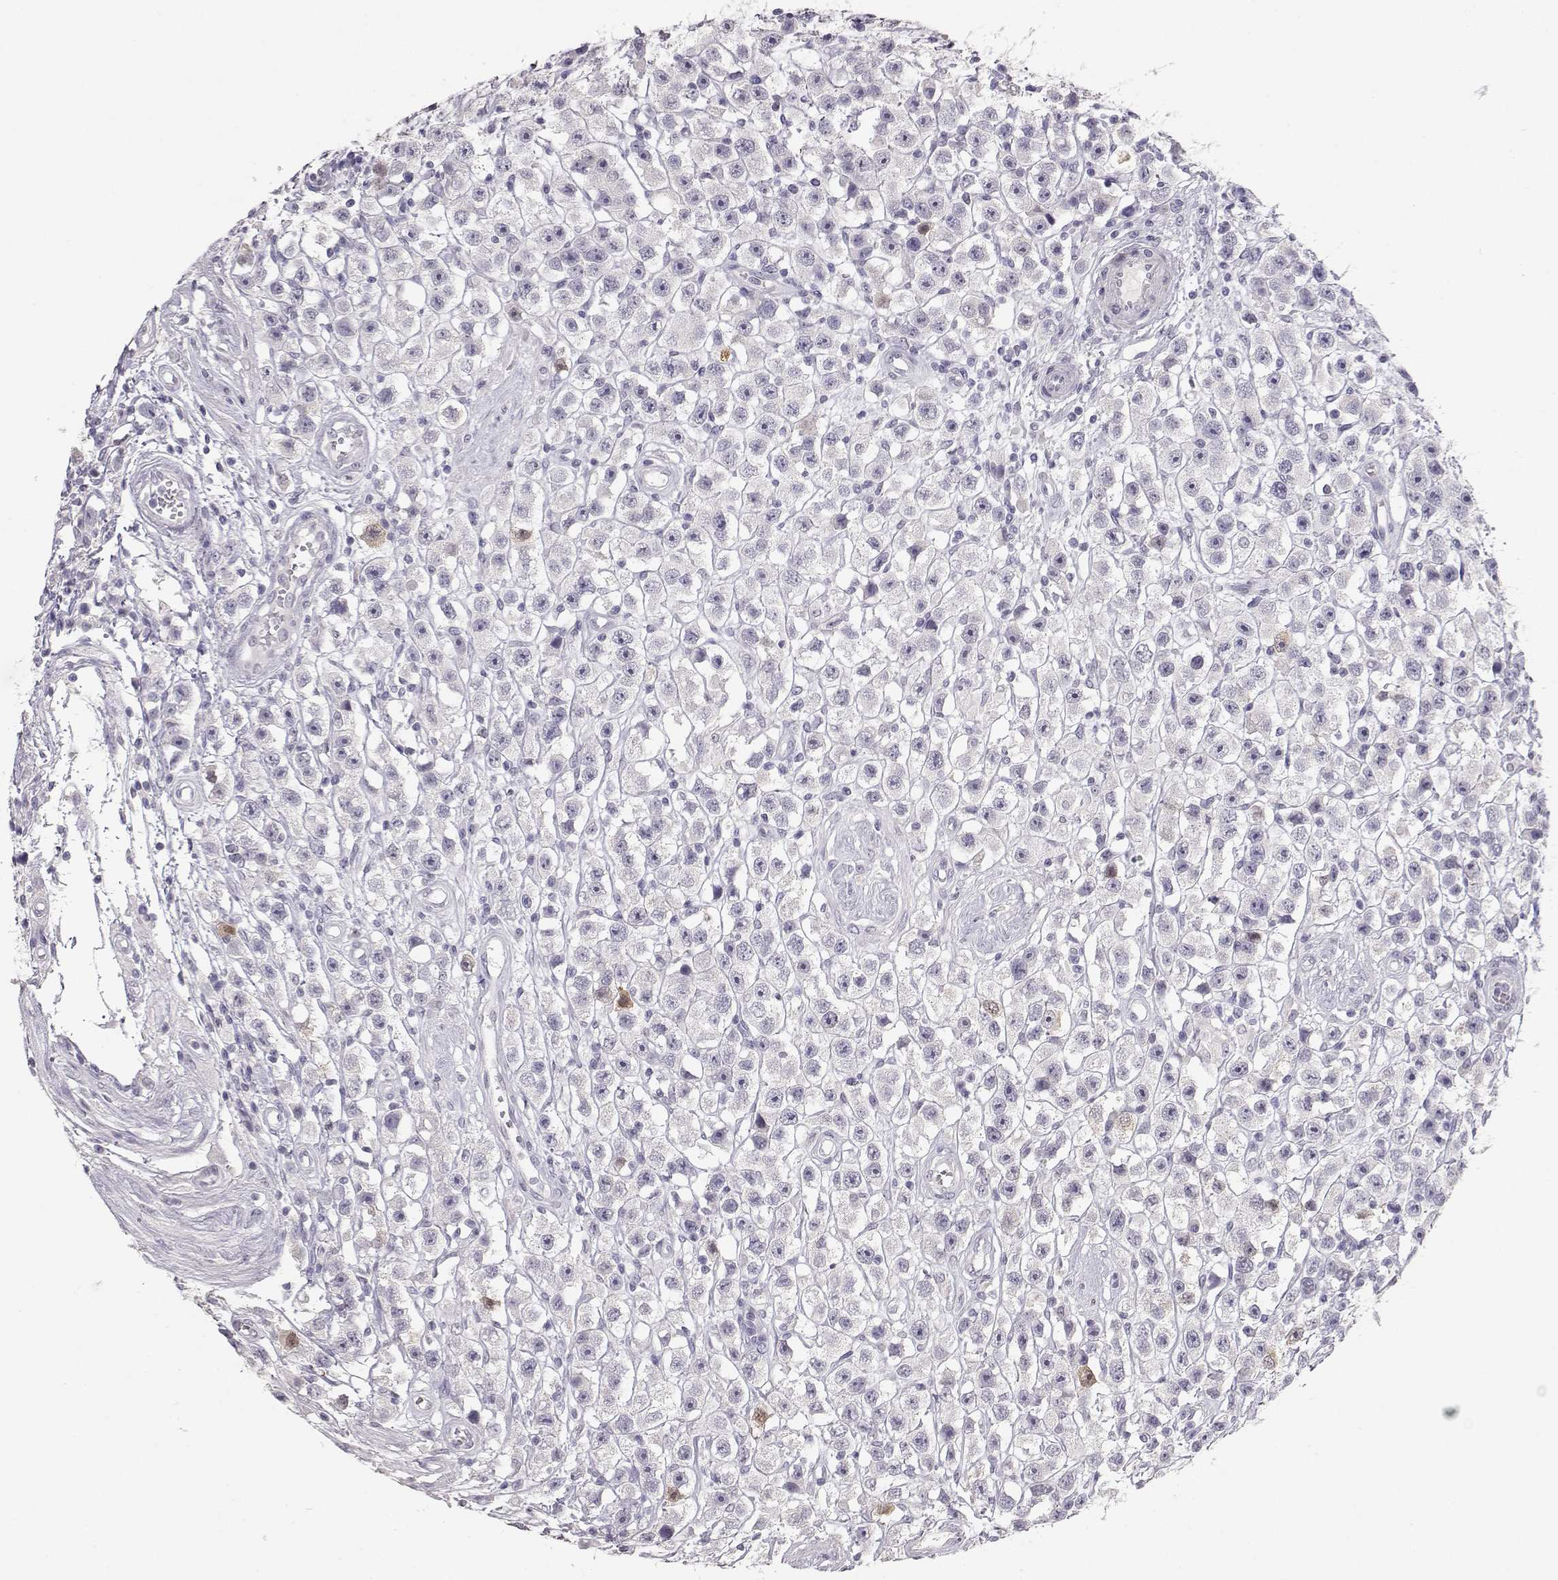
{"staining": {"intensity": "negative", "quantity": "none", "location": "none"}, "tissue": "testis cancer", "cell_type": "Tumor cells", "image_type": "cancer", "snomed": [{"axis": "morphology", "description": "Seminoma, NOS"}, {"axis": "topography", "description": "Testis"}], "caption": "Immunohistochemistry of testis seminoma demonstrates no expression in tumor cells.", "gene": "TKTL1", "patient": {"sex": "male", "age": 45}}